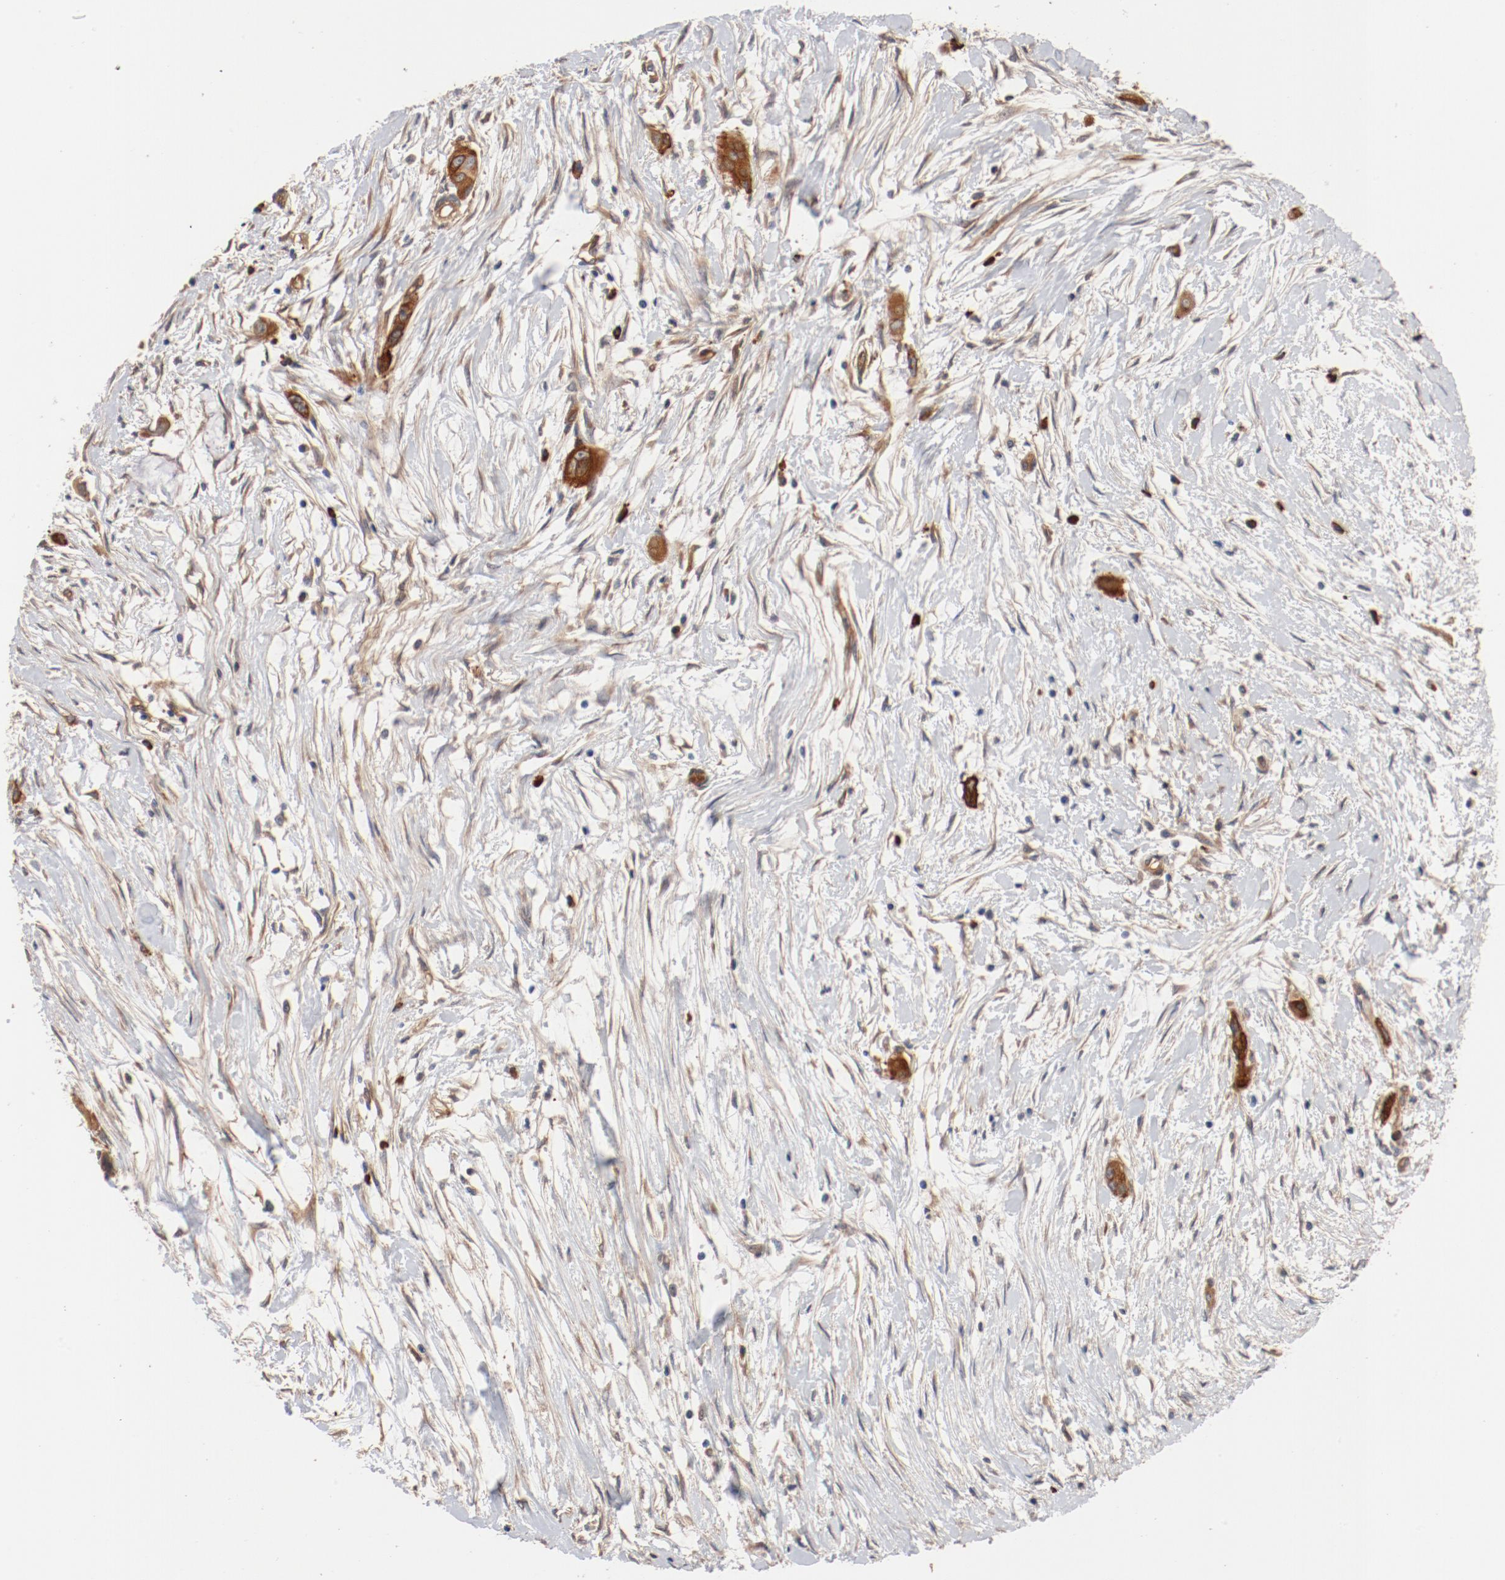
{"staining": {"intensity": "moderate", "quantity": ">75%", "location": "cytoplasmic/membranous"}, "tissue": "pancreatic cancer", "cell_type": "Tumor cells", "image_type": "cancer", "snomed": [{"axis": "morphology", "description": "Adenocarcinoma, NOS"}, {"axis": "topography", "description": "Pancreas"}], "caption": "Pancreatic adenocarcinoma stained for a protein shows moderate cytoplasmic/membranous positivity in tumor cells. The protein is shown in brown color, while the nuclei are stained blue.", "gene": "PITPNM2", "patient": {"sex": "female", "age": 60}}